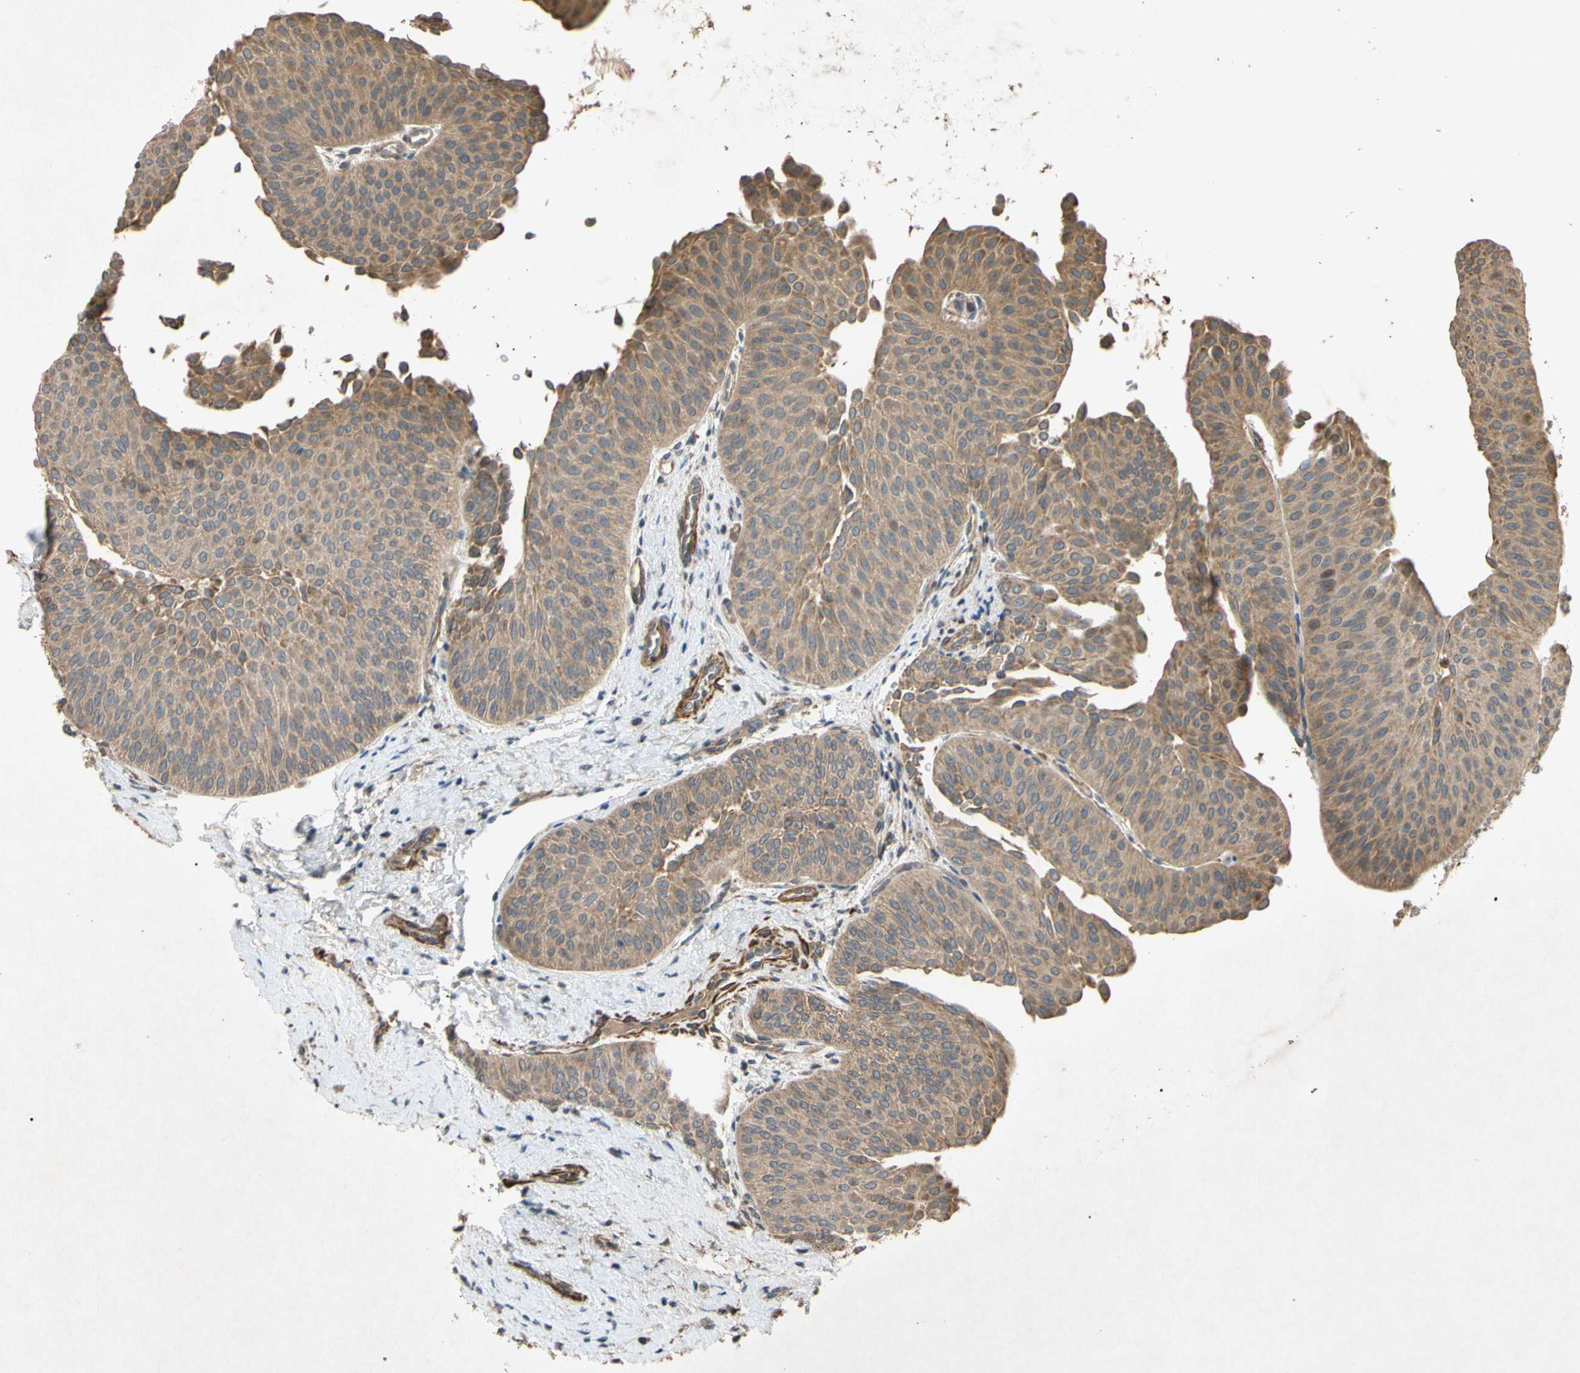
{"staining": {"intensity": "weak", "quantity": ">75%", "location": "cytoplasmic/membranous"}, "tissue": "urothelial cancer", "cell_type": "Tumor cells", "image_type": "cancer", "snomed": [{"axis": "morphology", "description": "Urothelial carcinoma, Low grade"}, {"axis": "topography", "description": "Urinary bladder"}], "caption": "Immunohistochemical staining of human low-grade urothelial carcinoma exhibits low levels of weak cytoplasmic/membranous protein expression in approximately >75% of tumor cells.", "gene": "PARD6A", "patient": {"sex": "female", "age": 60}}